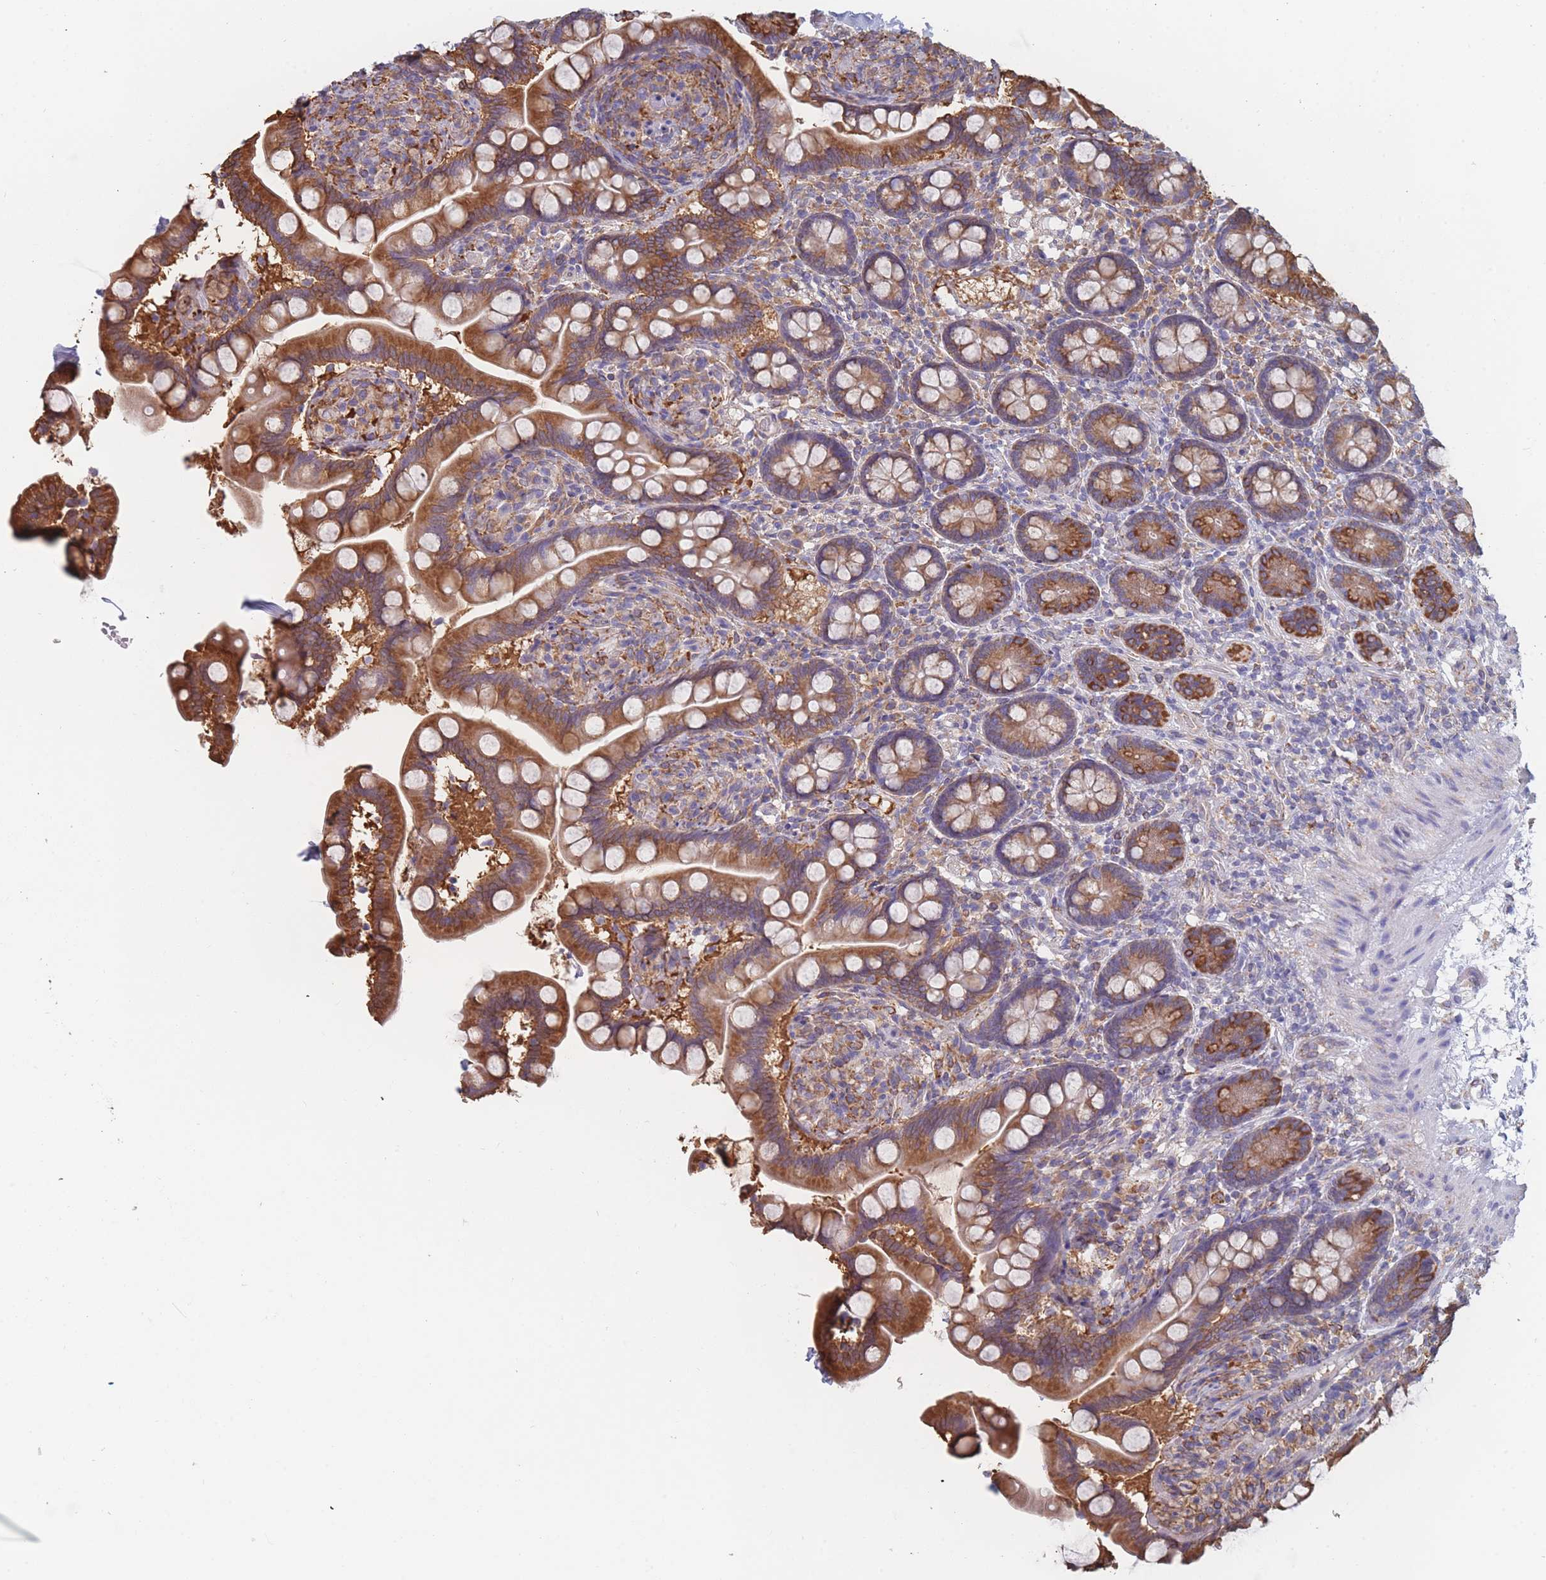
{"staining": {"intensity": "moderate", "quantity": ">75%", "location": "cytoplasmic/membranous"}, "tissue": "small intestine", "cell_type": "Glandular cells", "image_type": "normal", "snomed": [{"axis": "morphology", "description": "Normal tissue, NOS"}, {"axis": "topography", "description": "Small intestine"}], "caption": "A brown stain highlights moderate cytoplasmic/membranous expression of a protein in glandular cells of unremarkable small intestine.", "gene": "OR7C2", "patient": {"sex": "female", "age": 64}}